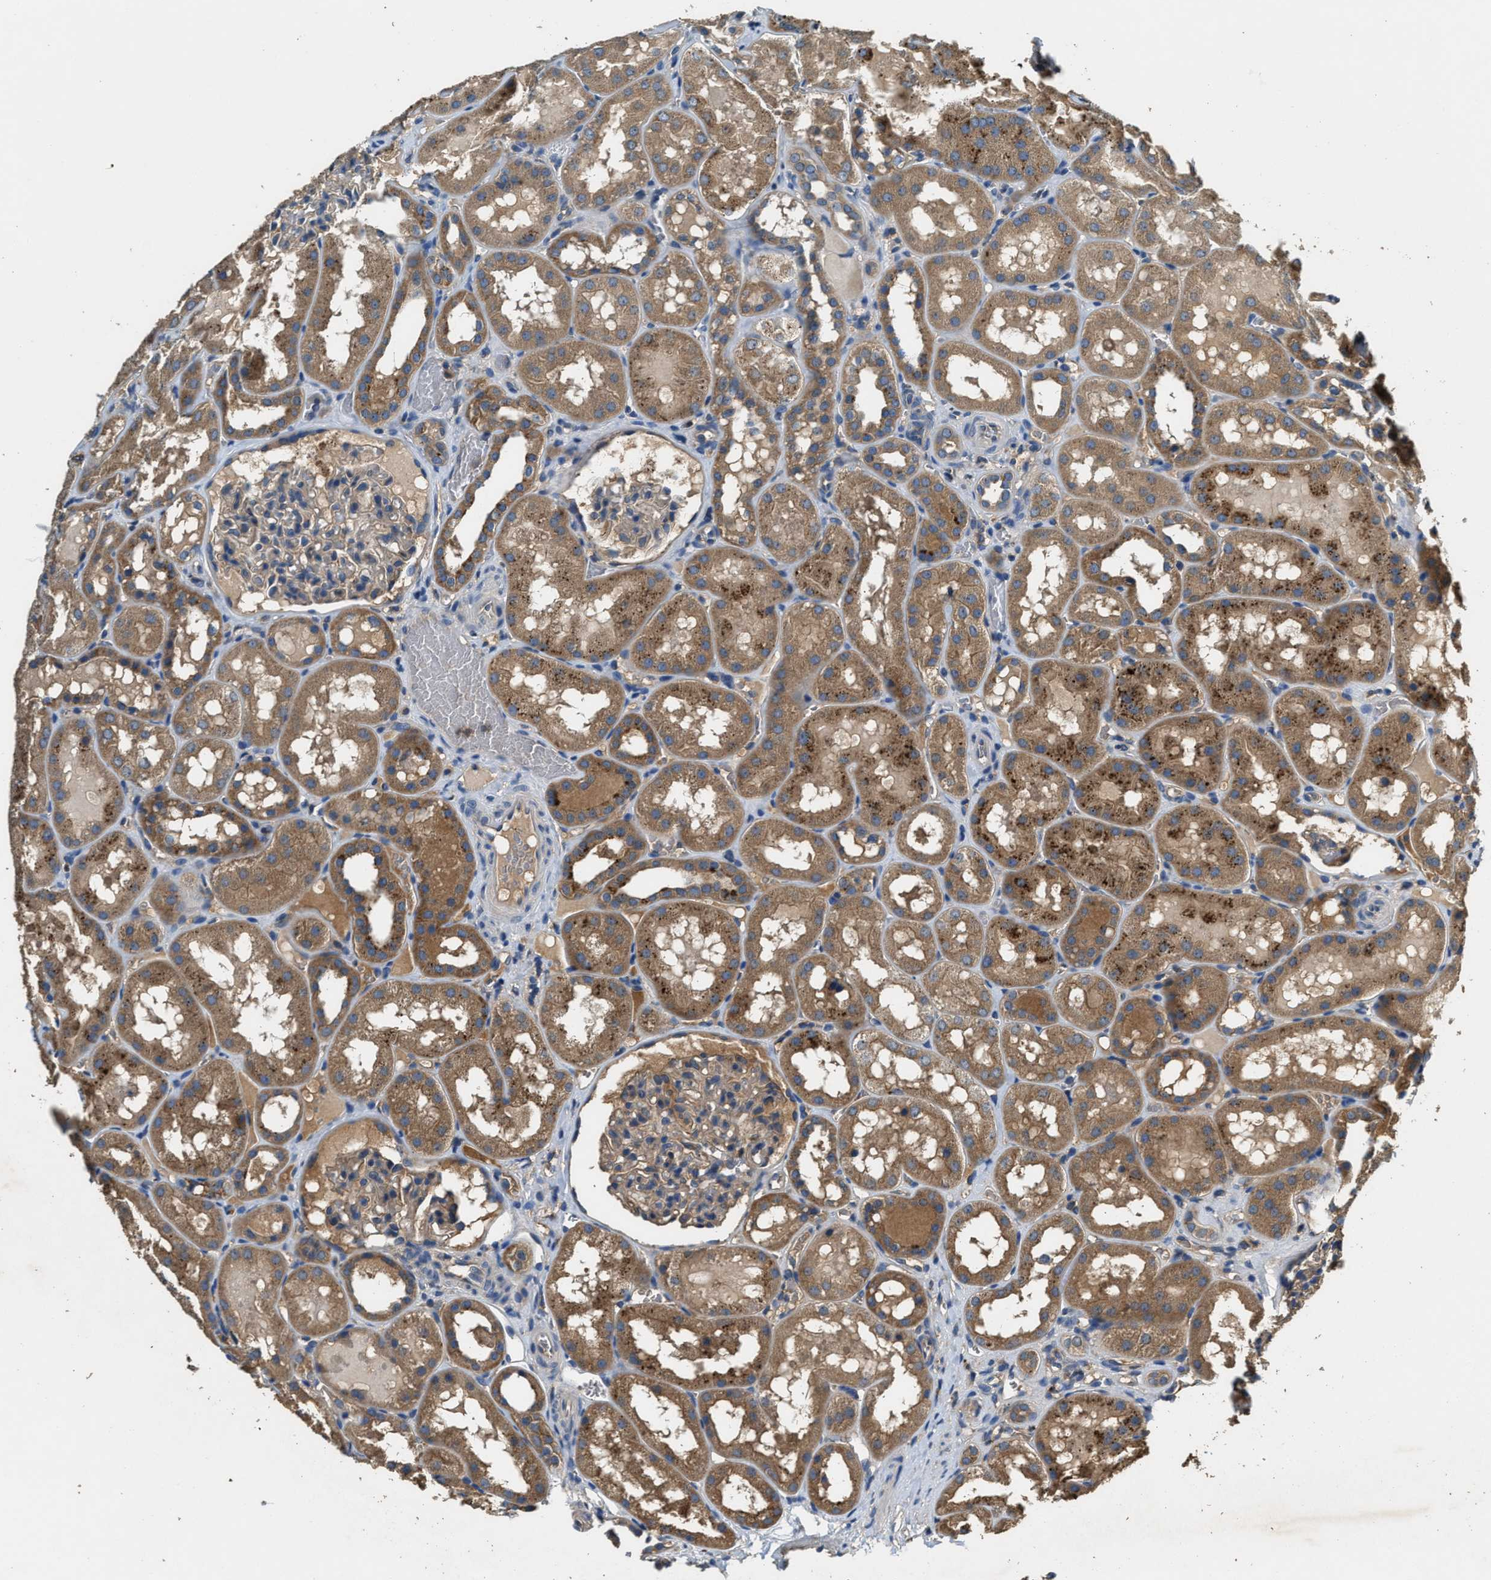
{"staining": {"intensity": "weak", "quantity": ">75%", "location": "cytoplasmic/membranous"}, "tissue": "kidney", "cell_type": "Cells in glomeruli", "image_type": "normal", "snomed": [{"axis": "morphology", "description": "Normal tissue, NOS"}, {"axis": "topography", "description": "Kidney"}, {"axis": "topography", "description": "Urinary bladder"}], "caption": "Immunohistochemical staining of normal human kidney reveals >75% levels of weak cytoplasmic/membranous protein staining in approximately >75% of cells in glomeruli.", "gene": "BLOC1S1", "patient": {"sex": "male", "age": 16}}